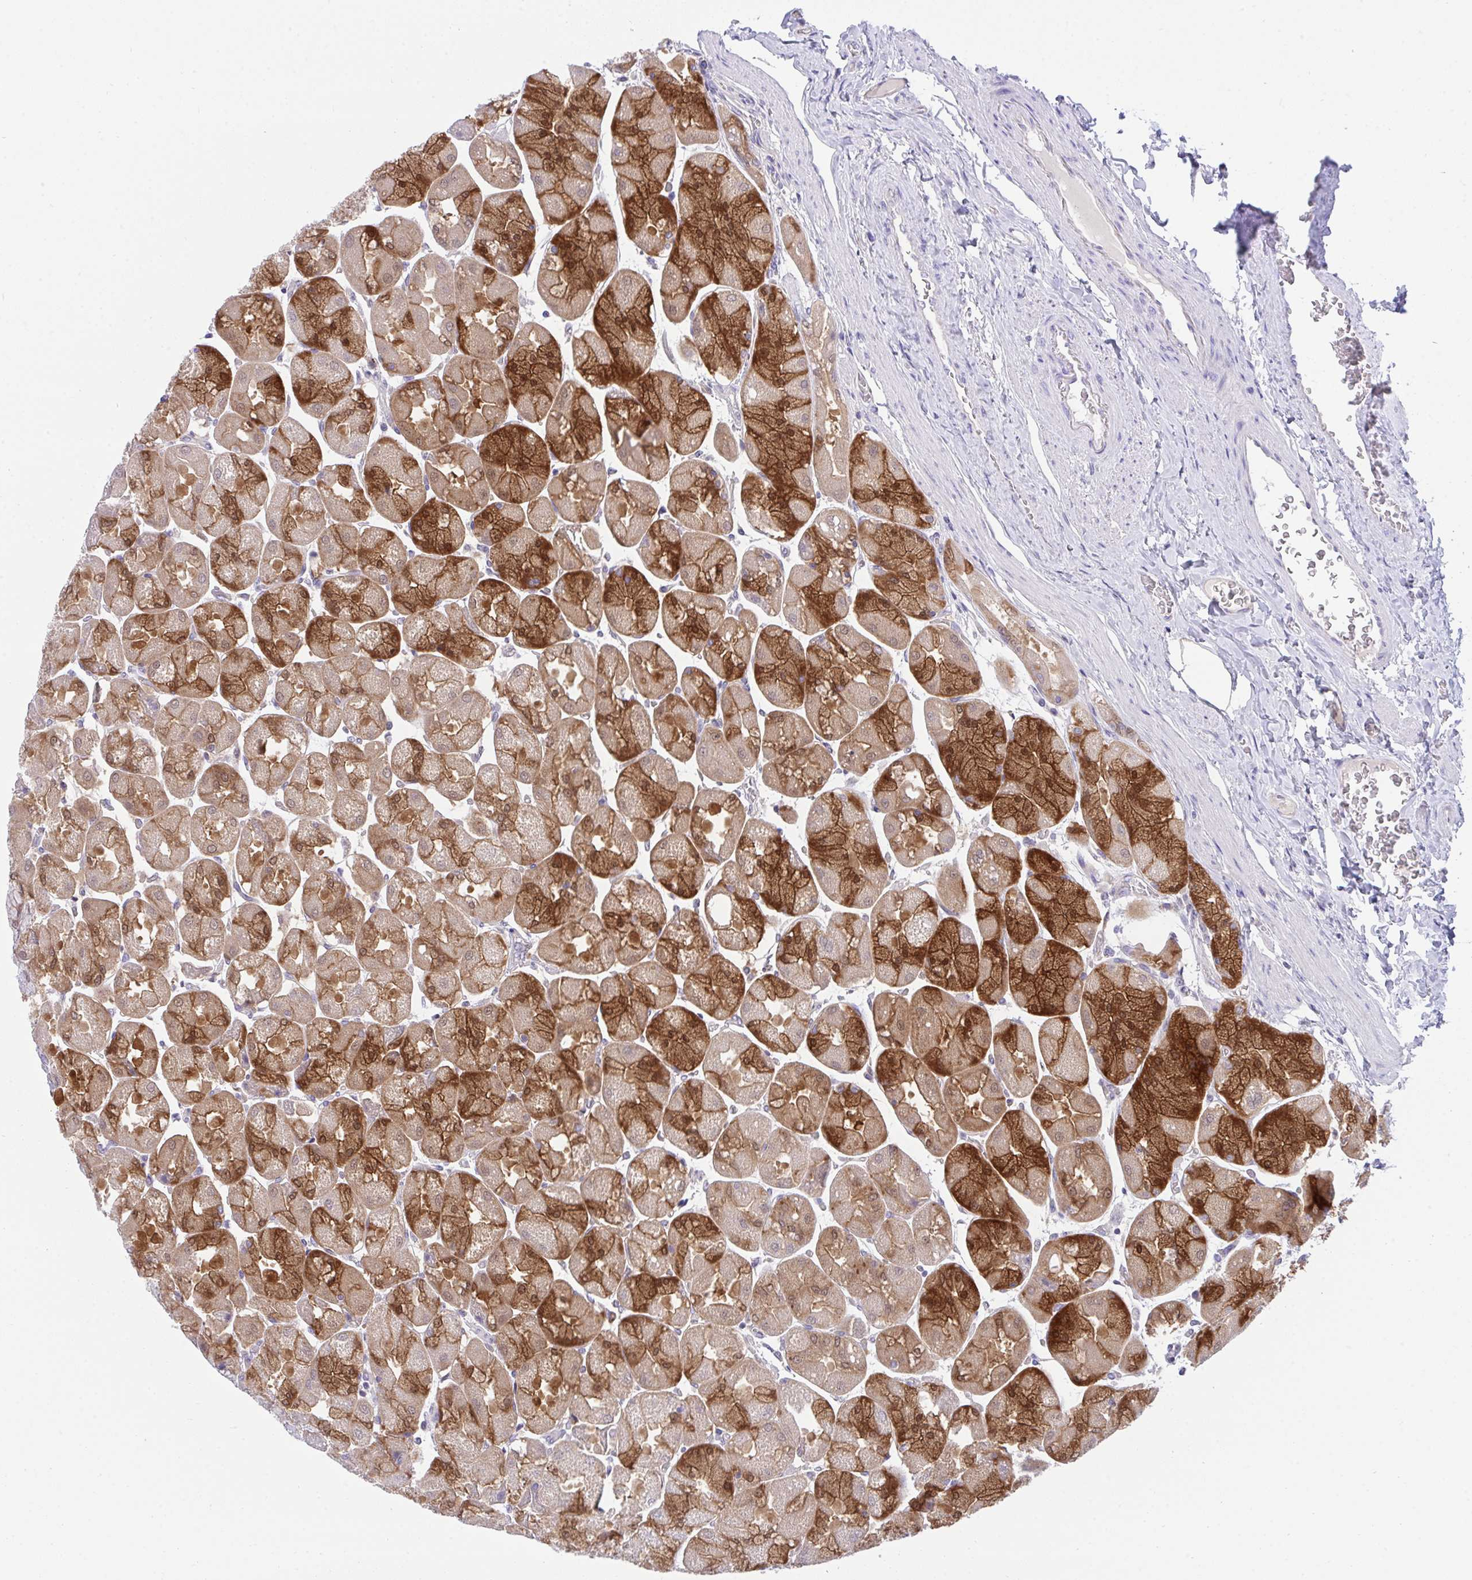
{"staining": {"intensity": "strong", "quantity": ">75%", "location": "cytoplasmic/membranous"}, "tissue": "stomach", "cell_type": "Glandular cells", "image_type": "normal", "snomed": [{"axis": "morphology", "description": "Normal tissue, NOS"}, {"axis": "topography", "description": "Stomach"}], "caption": "Brown immunohistochemical staining in benign stomach displays strong cytoplasmic/membranous positivity in about >75% of glandular cells. (DAB (3,3'-diaminobenzidine) IHC, brown staining for protein, blue staining for nuclei).", "gene": "HOXD12", "patient": {"sex": "female", "age": 61}}